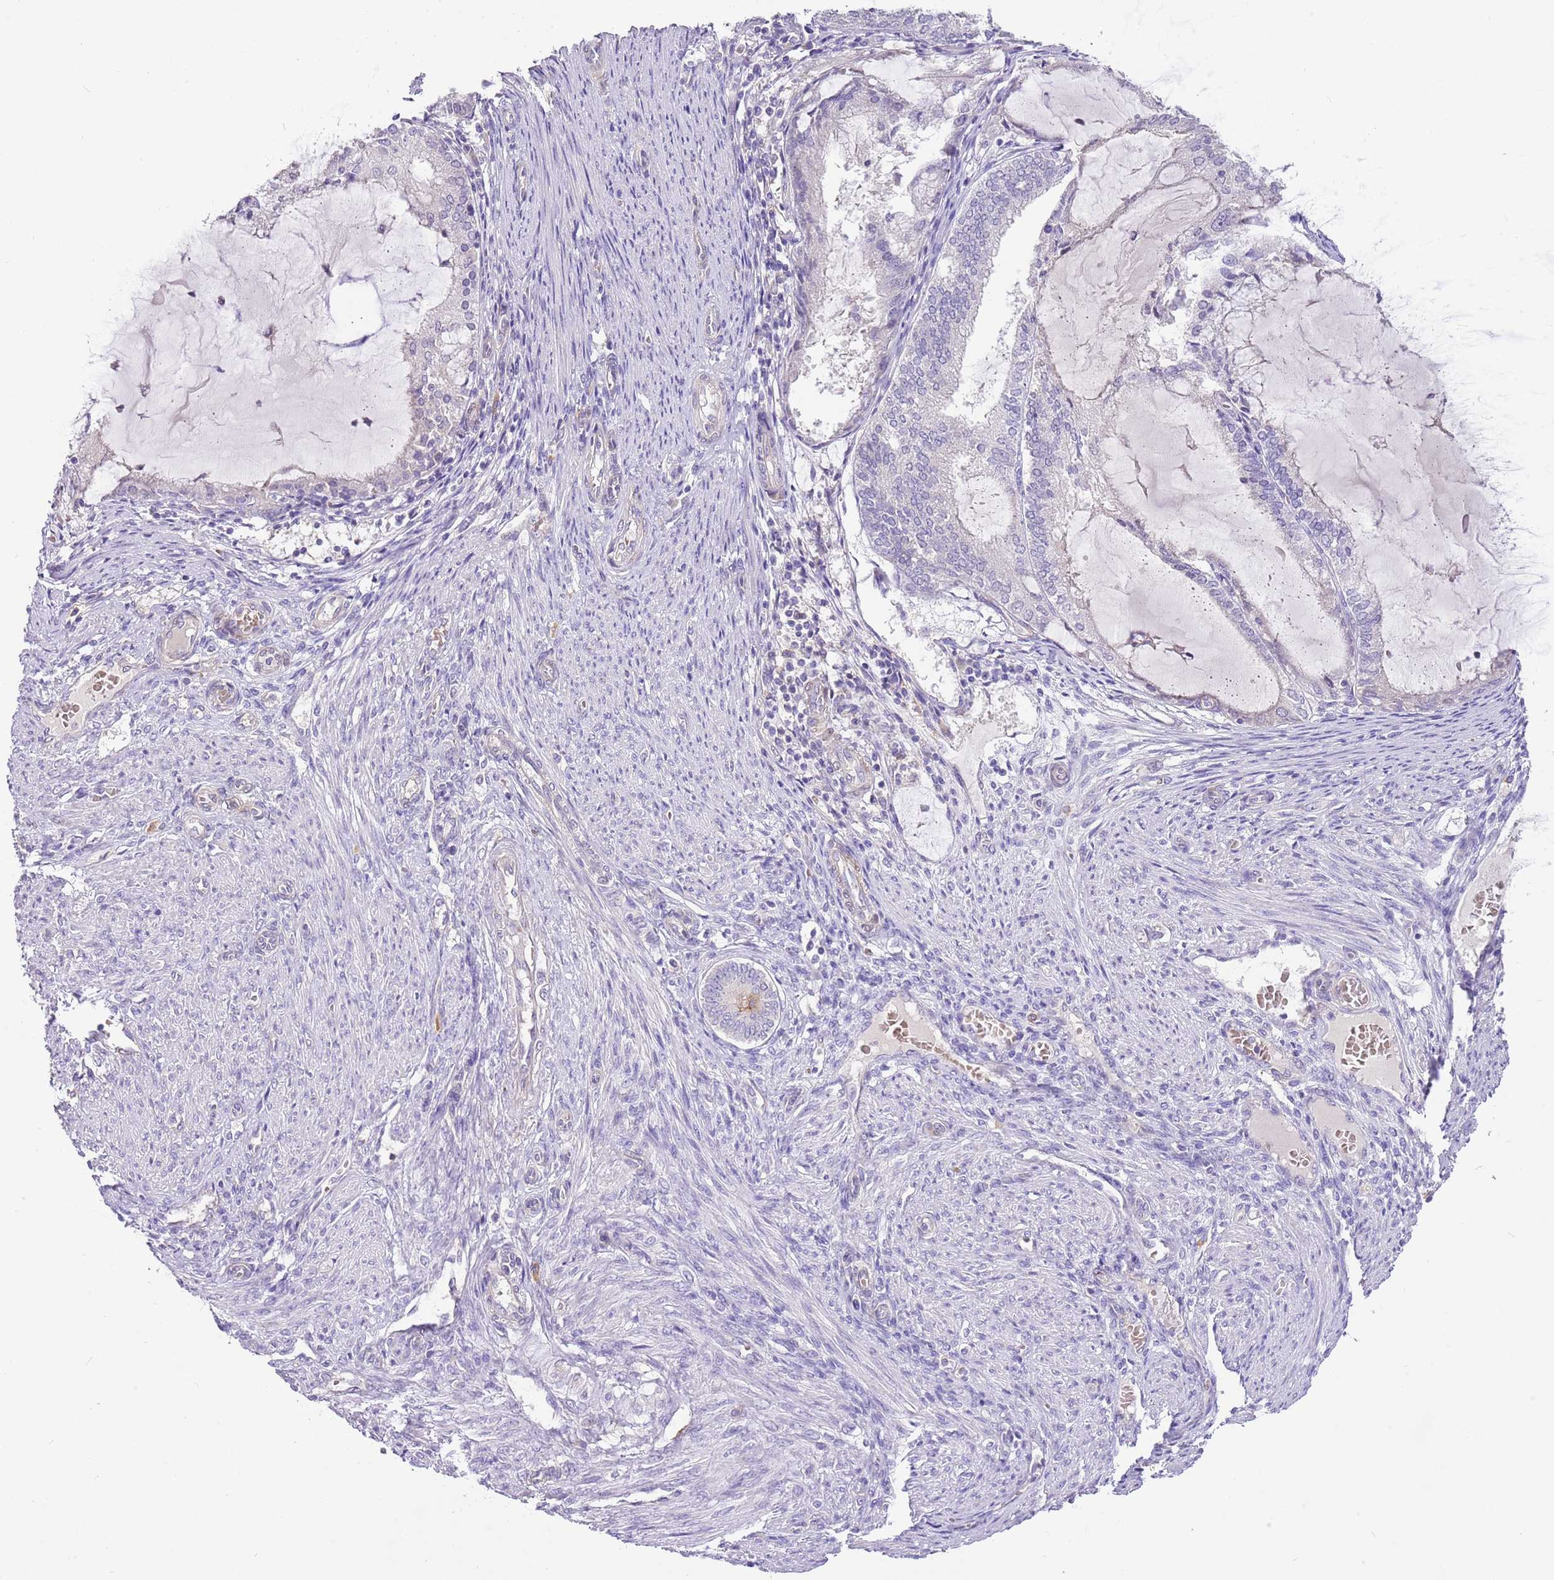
{"staining": {"intensity": "negative", "quantity": "none", "location": "none"}, "tissue": "endometrial cancer", "cell_type": "Tumor cells", "image_type": "cancer", "snomed": [{"axis": "morphology", "description": "Adenocarcinoma, NOS"}, {"axis": "topography", "description": "Endometrium"}], "caption": "A photomicrograph of adenocarcinoma (endometrial) stained for a protein exhibits no brown staining in tumor cells.", "gene": "RFK", "patient": {"sex": "female", "age": 81}}